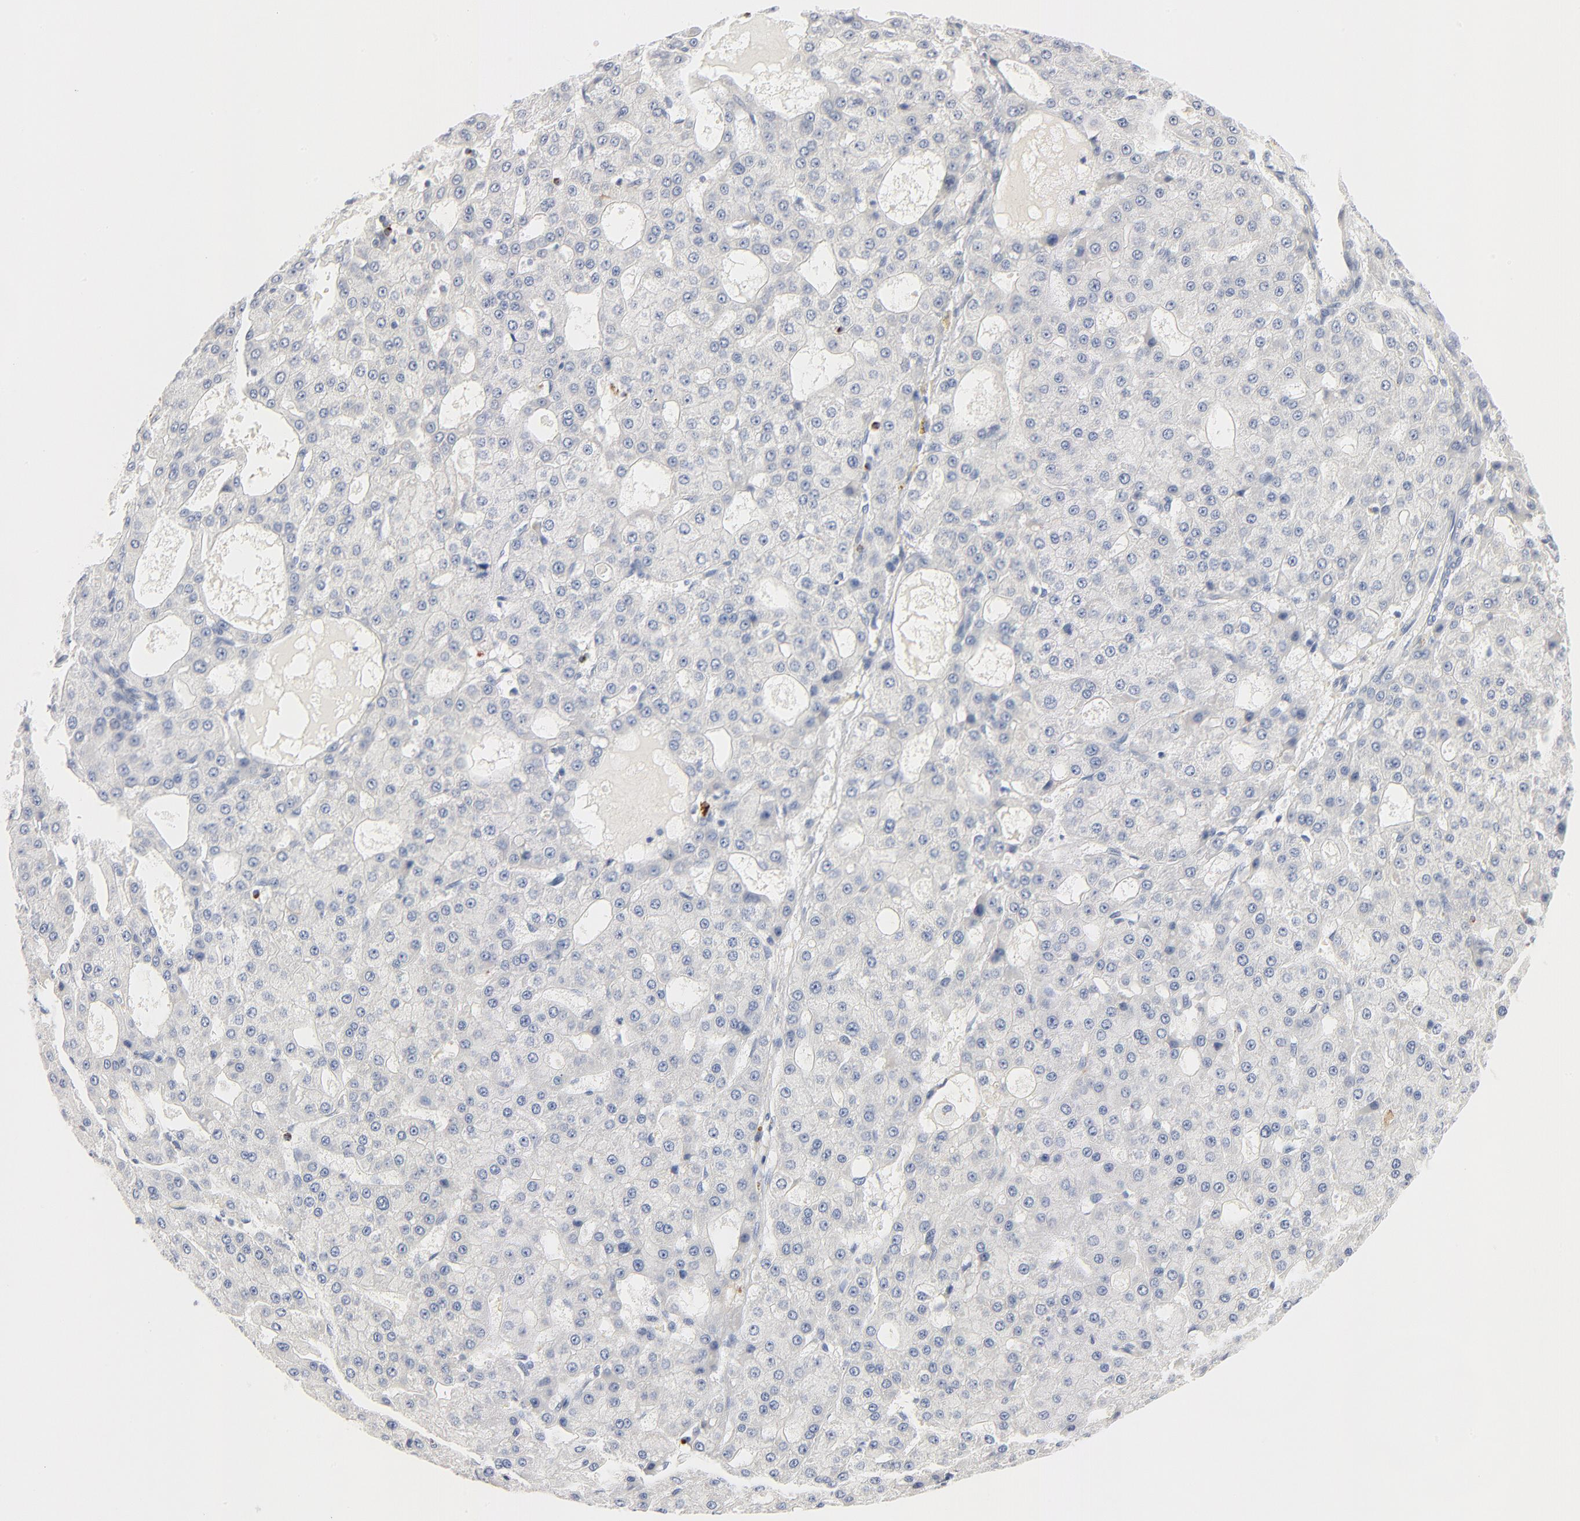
{"staining": {"intensity": "negative", "quantity": "none", "location": "none"}, "tissue": "liver cancer", "cell_type": "Tumor cells", "image_type": "cancer", "snomed": [{"axis": "morphology", "description": "Carcinoma, Hepatocellular, NOS"}, {"axis": "topography", "description": "Liver"}], "caption": "The micrograph reveals no staining of tumor cells in liver hepatocellular carcinoma.", "gene": "GZMB", "patient": {"sex": "male", "age": 47}}